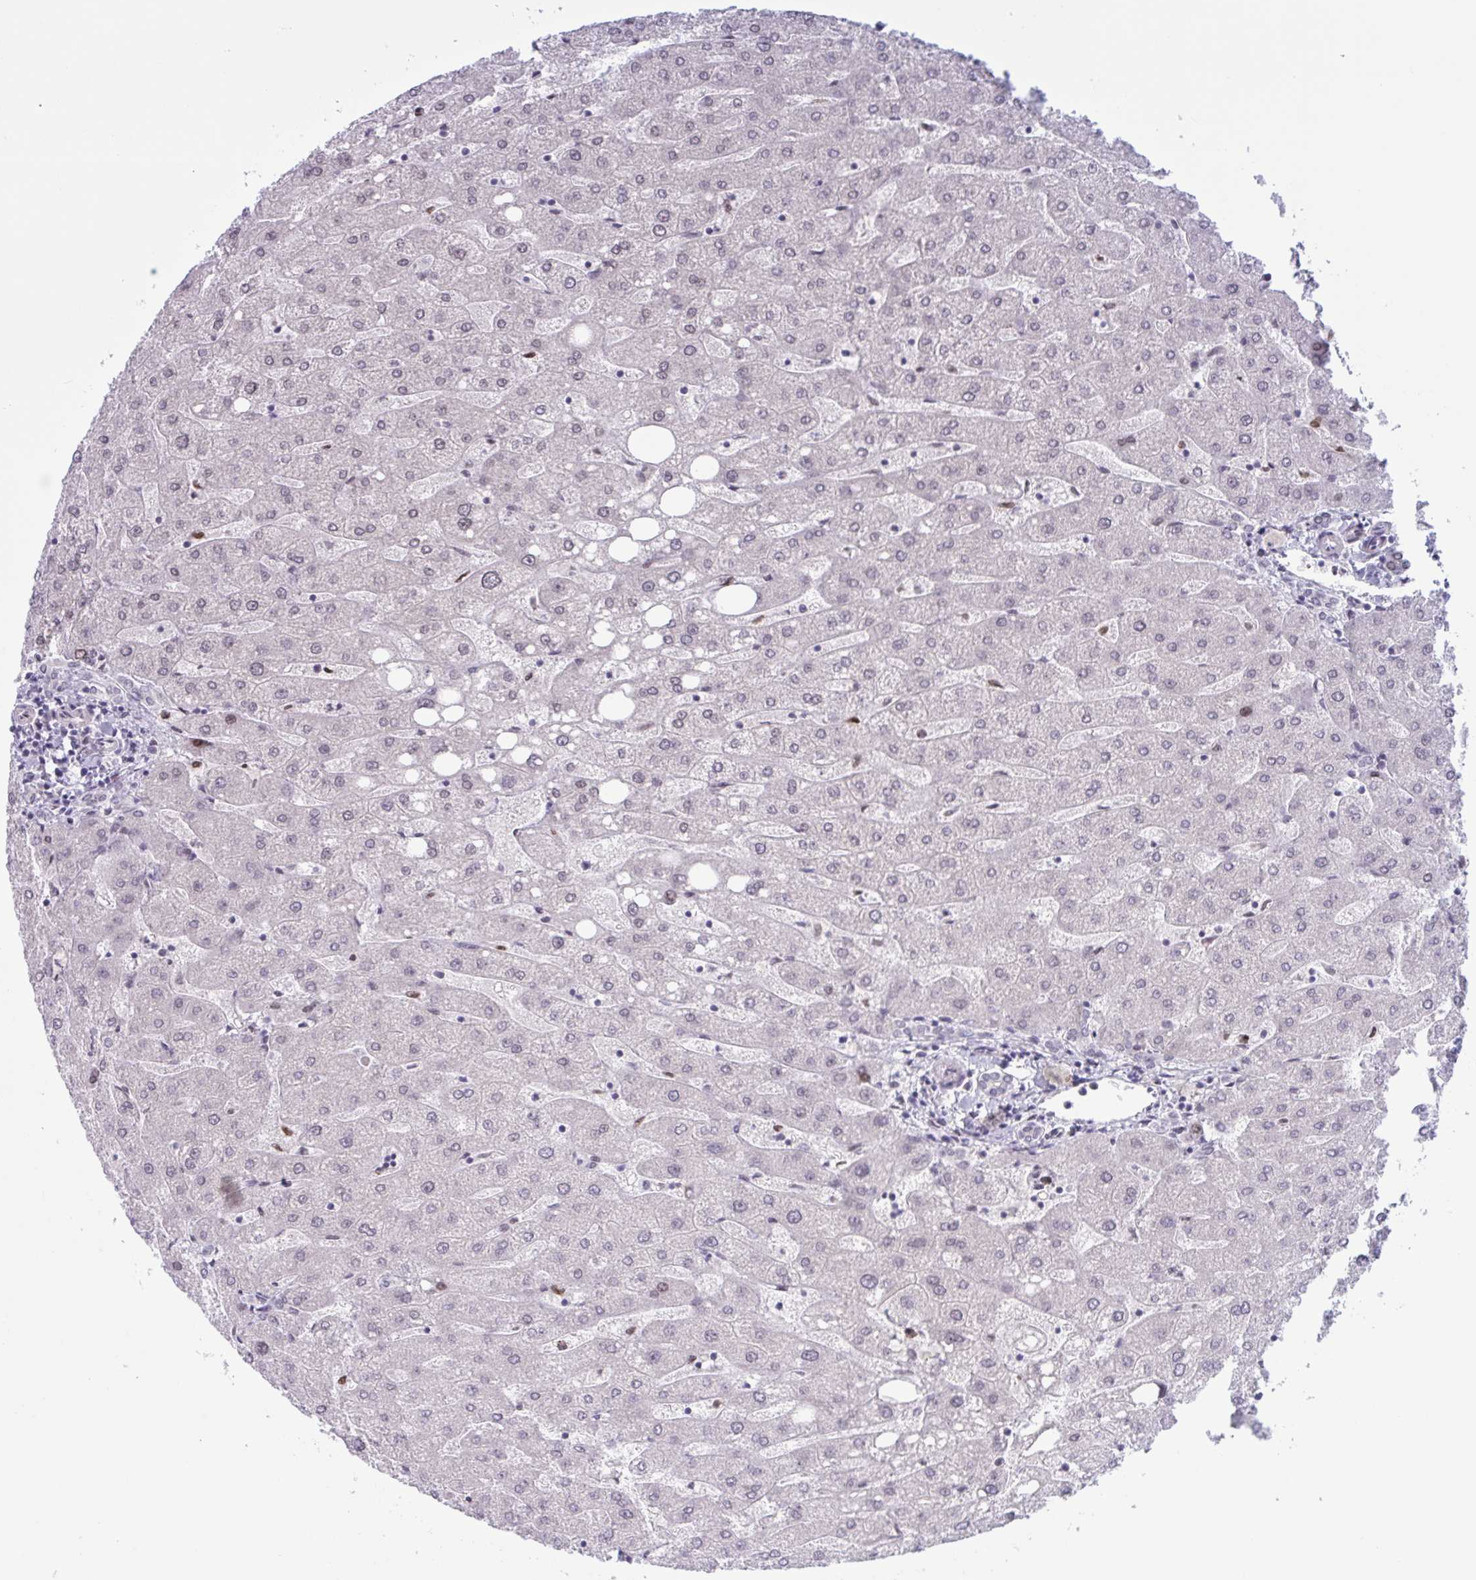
{"staining": {"intensity": "negative", "quantity": "none", "location": "none"}, "tissue": "liver", "cell_type": "Cholangiocytes", "image_type": "normal", "snomed": [{"axis": "morphology", "description": "Normal tissue, NOS"}, {"axis": "topography", "description": "Liver"}], "caption": "An IHC image of normal liver is shown. There is no staining in cholangiocytes of liver.", "gene": "PRMT6", "patient": {"sex": "male", "age": 67}}